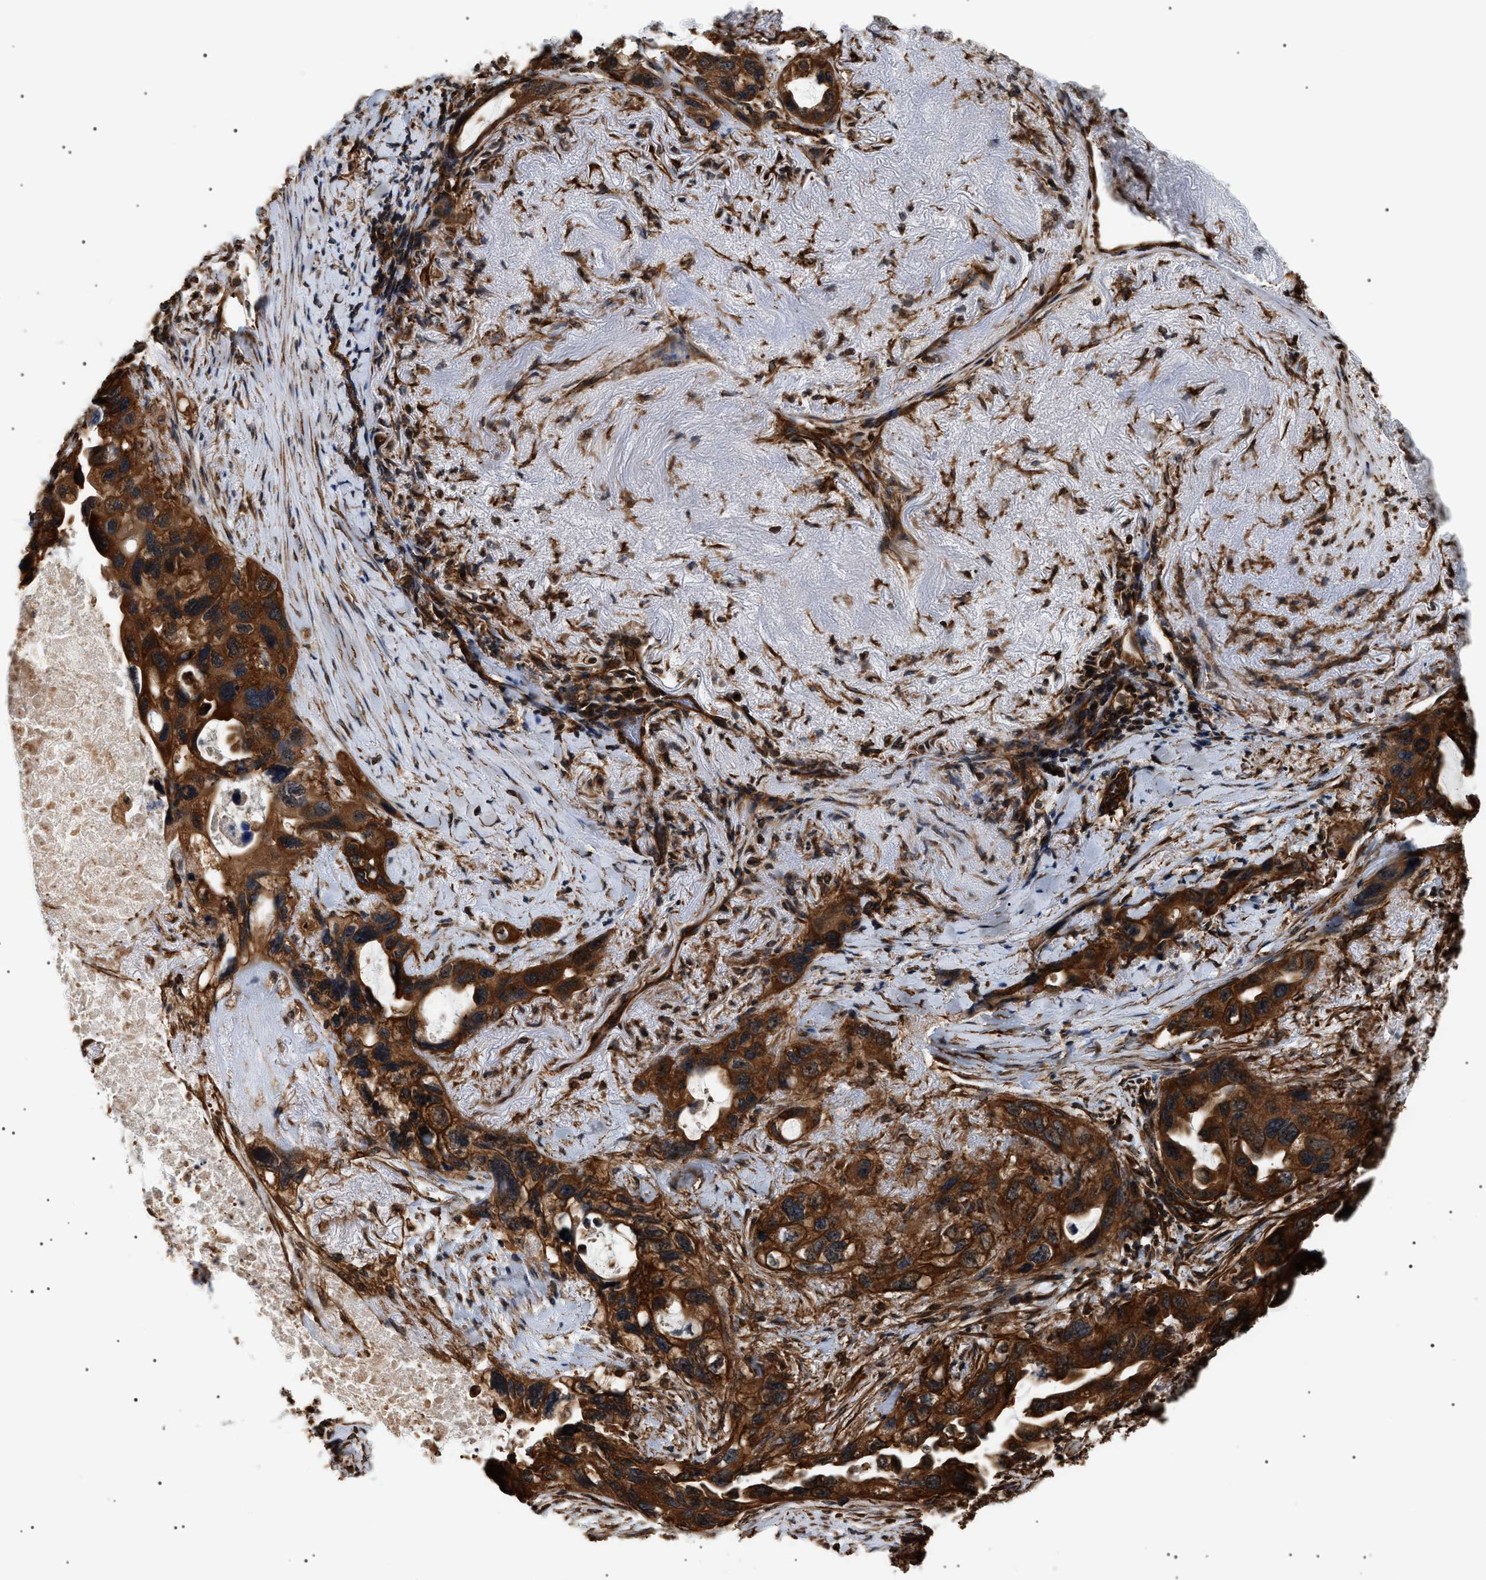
{"staining": {"intensity": "strong", "quantity": ">75%", "location": "cytoplasmic/membranous"}, "tissue": "lung cancer", "cell_type": "Tumor cells", "image_type": "cancer", "snomed": [{"axis": "morphology", "description": "Squamous cell carcinoma, NOS"}, {"axis": "topography", "description": "Lung"}], "caption": "Human lung cancer (squamous cell carcinoma) stained with a brown dye reveals strong cytoplasmic/membranous positive staining in approximately >75% of tumor cells.", "gene": "SH3GLB2", "patient": {"sex": "female", "age": 73}}